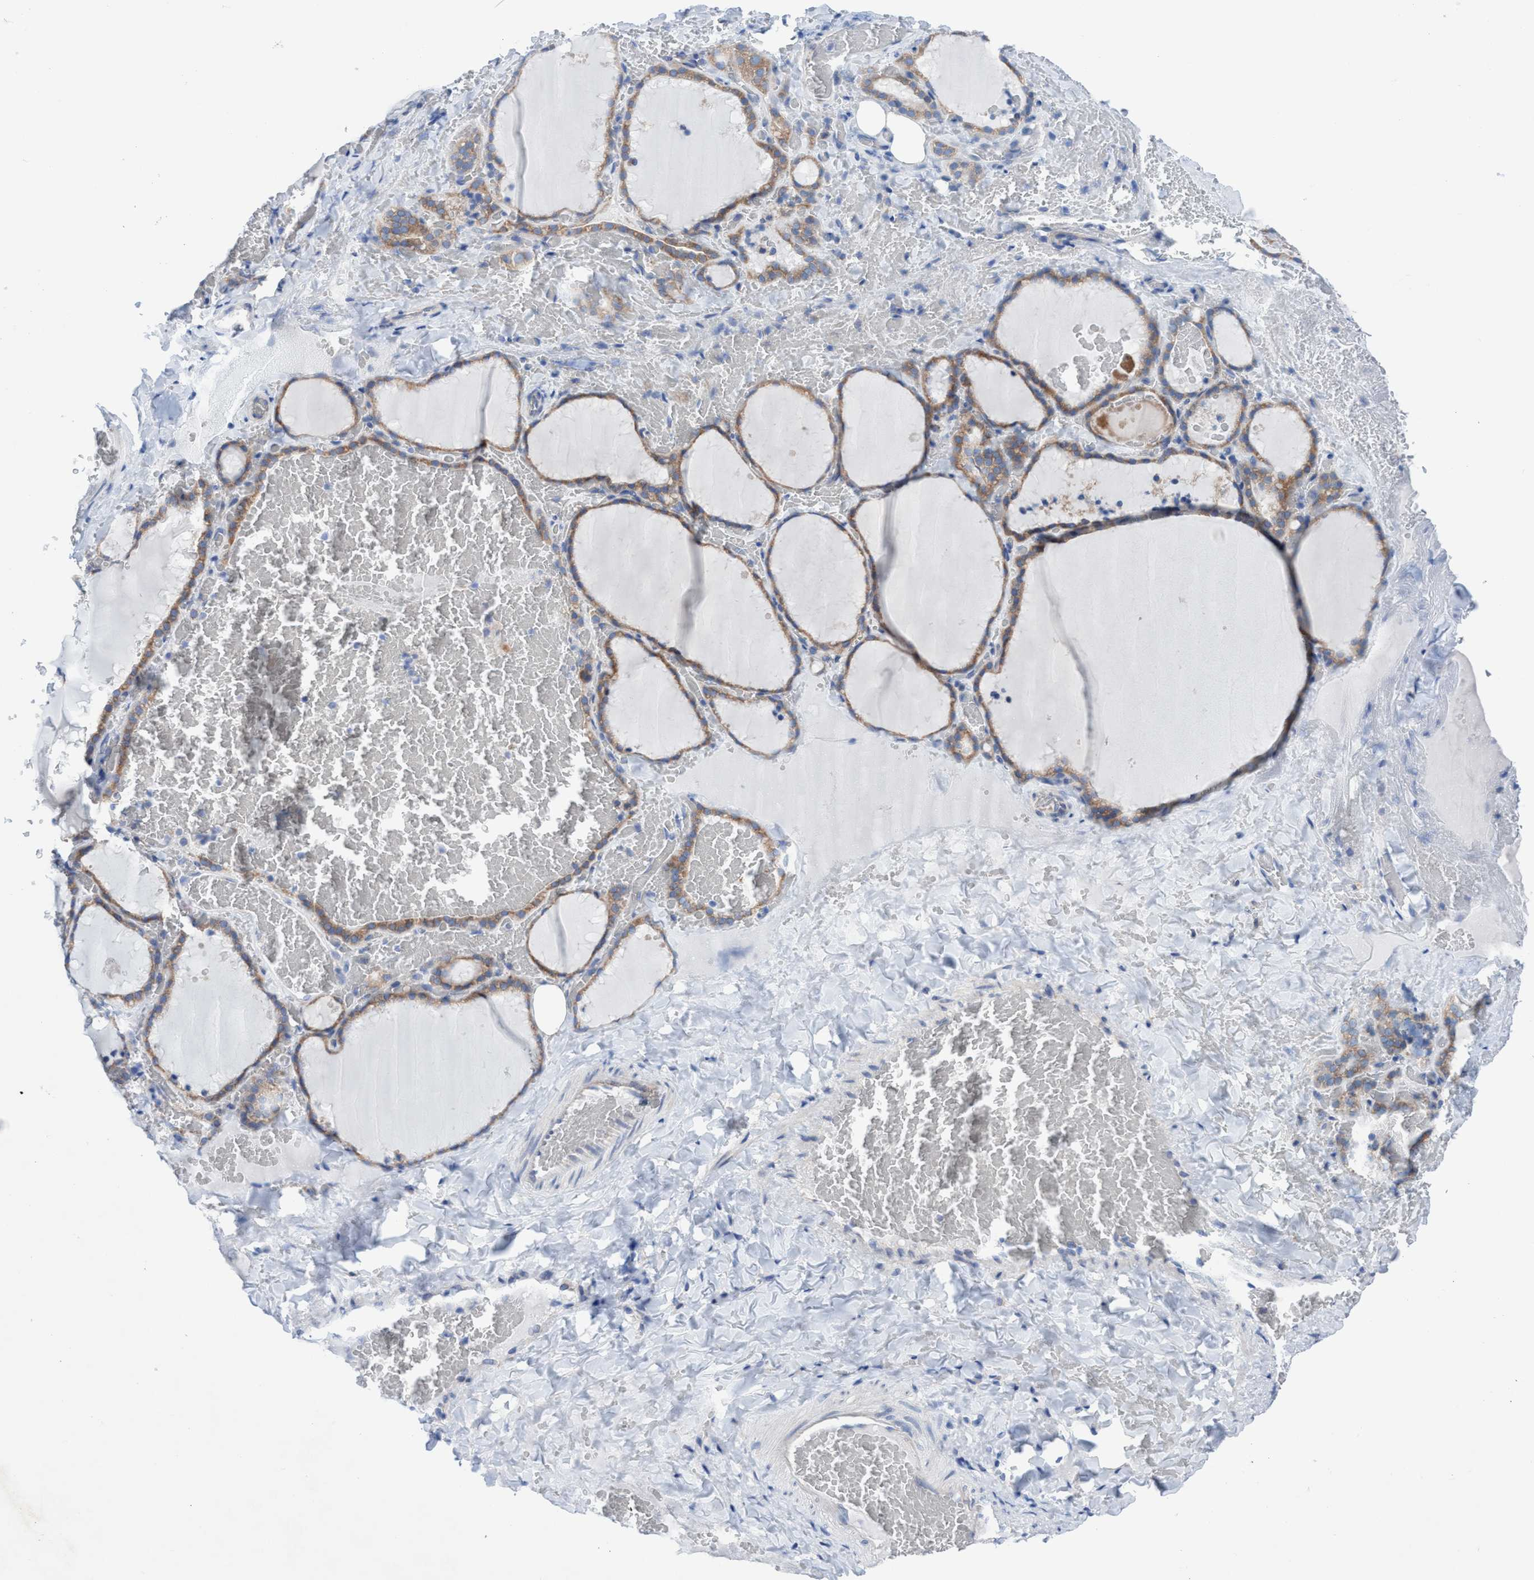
{"staining": {"intensity": "moderate", "quantity": "25%-75%", "location": "cytoplasmic/membranous"}, "tissue": "thyroid gland", "cell_type": "Glandular cells", "image_type": "normal", "snomed": [{"axis": "morphology", "description": "Normal tissue, NOS"}, {"axis": "topography", "description": "Thyroid gland"}], "caption": "Protein positivity by immunohistochemistry reveals moderate cytoplasmic/membranous expression in about 25%-75% of glandular cells in benign thyroid gland. (DAB = brown stain, brightfield microscopy at high magnification).", "gene": "RSAD1", "patient": {"sex": "female", "age": 22}}